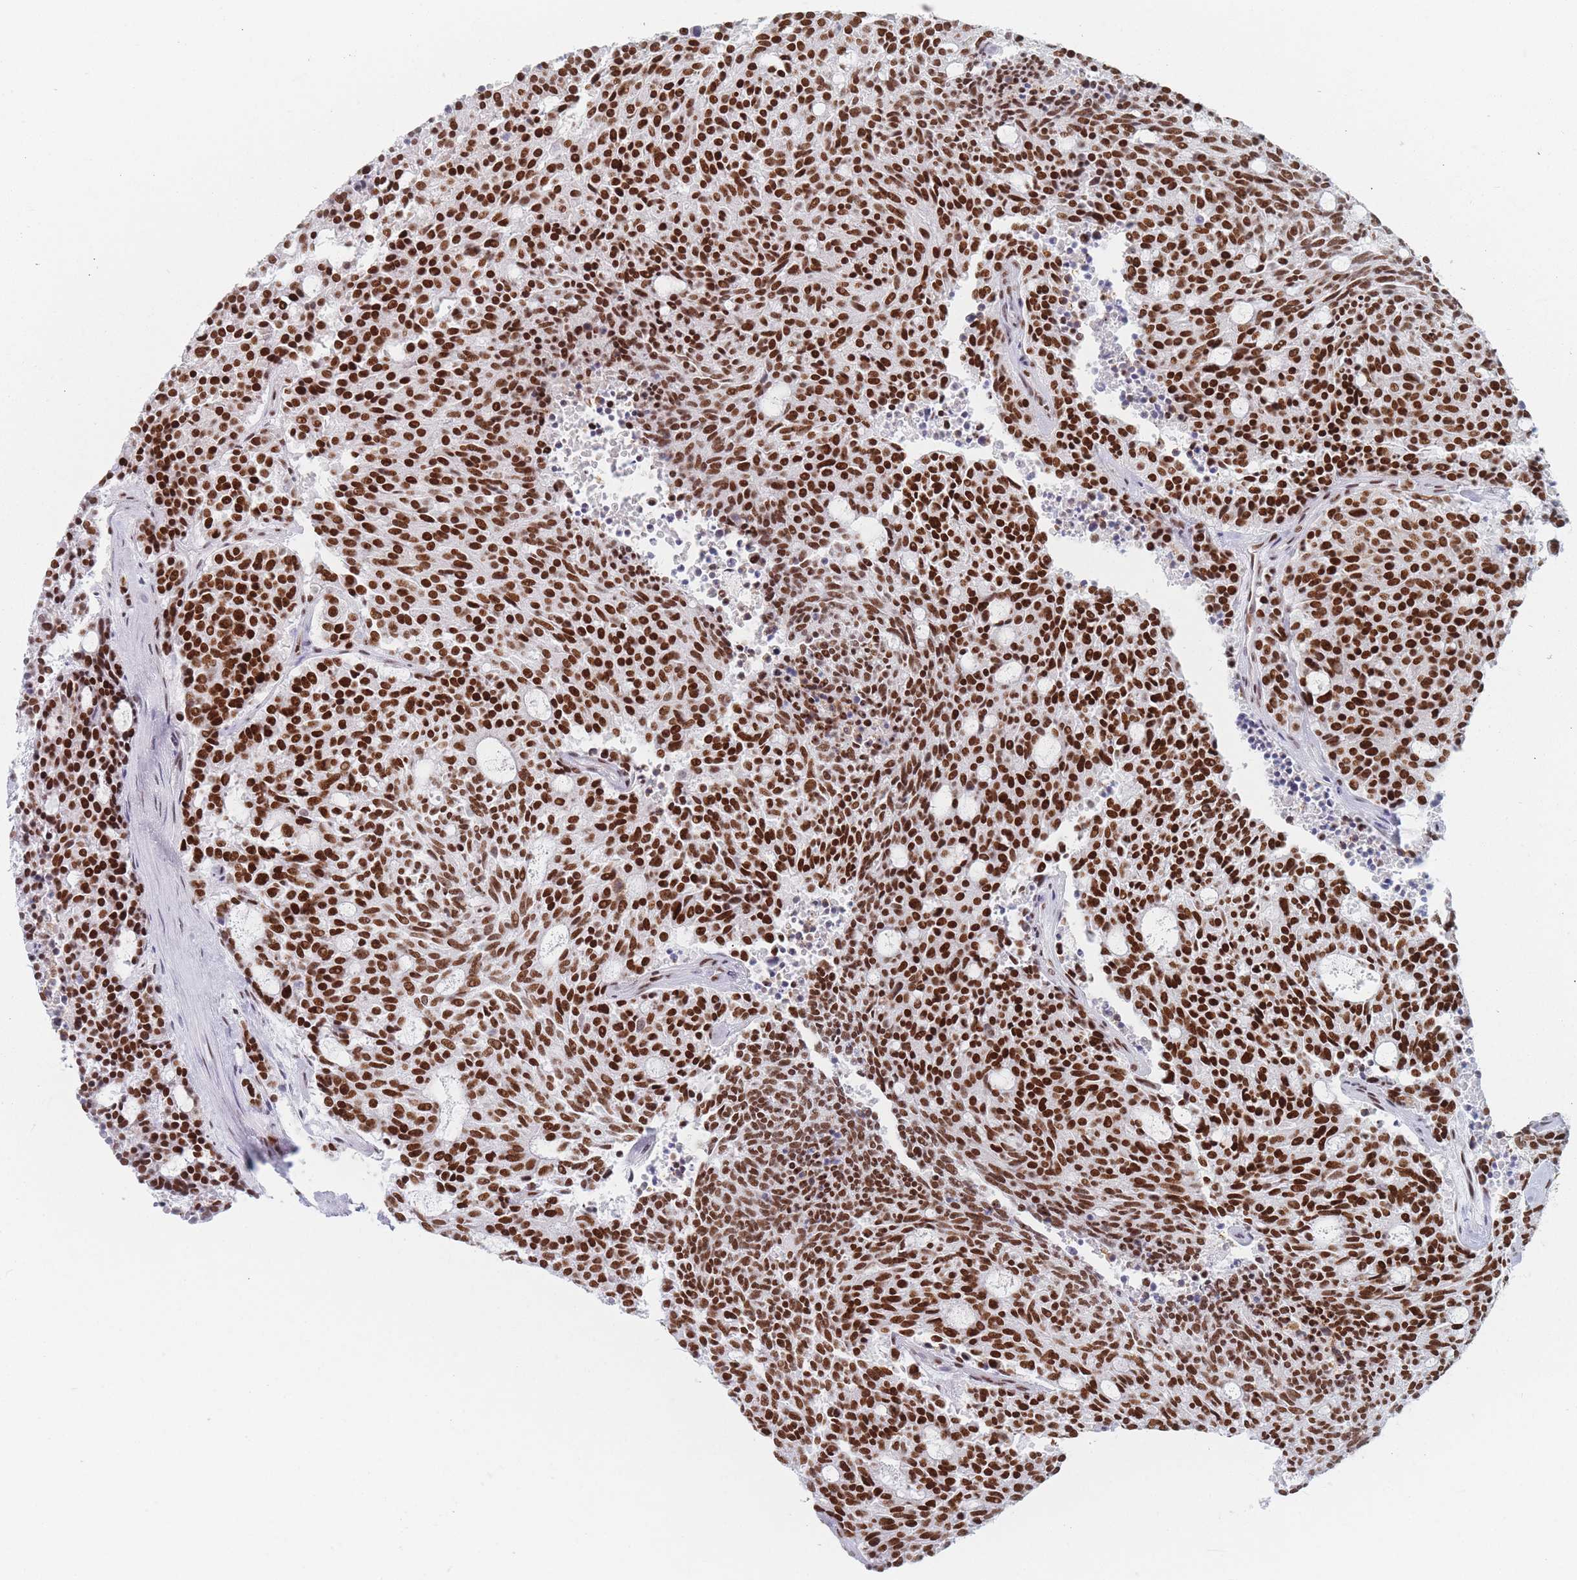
{"staining": {"intensity": "strong", "quantity": ">75%", "location": "nuclear"}, "tissue": "carcinoid", "cell_type": "Tumor cells", "image_type": "cancer", "snomed": [{"axis": "morphology", "description": "Carcinoid, malignant, NOS"}, {"axis": "topography", "description": "Pancreas"}], "caption": "This histopathology image exhibits carcinoid (malignant) stained with IHC to label a protein in brown. The nuclear of tumor cells show strong positivity for the protein. Nuclei are counter-stained blue.", "gene": "SAFB2", "patient": {"sex": "female", "age": 54}}